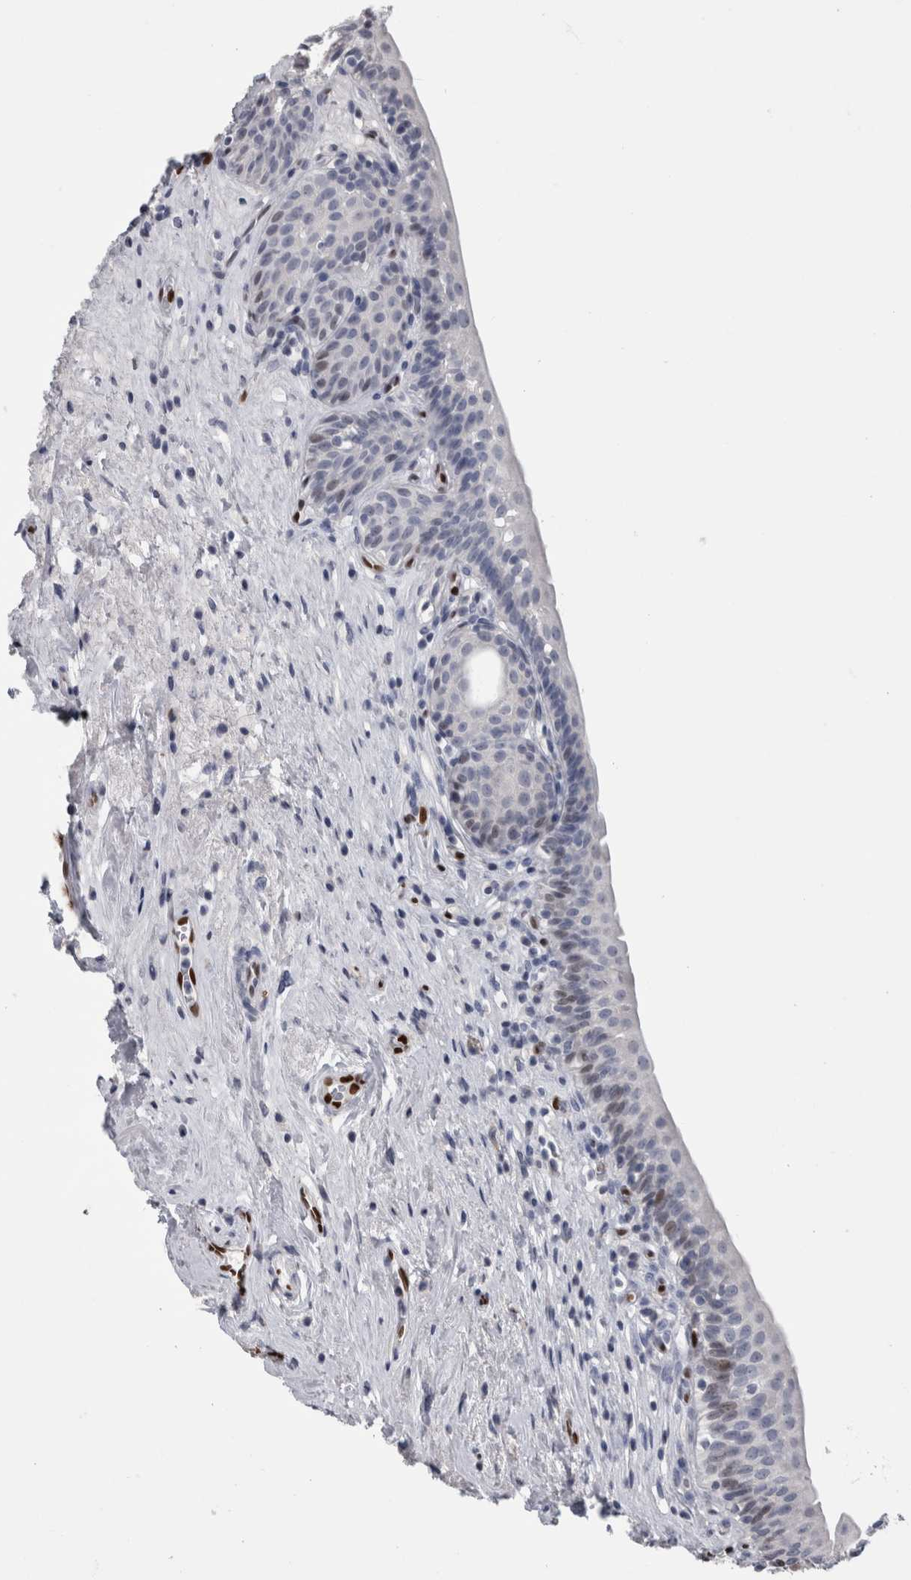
{"staining": {"intensity": "weak", "quantity": "<25%", "location": "nuclear"}, "tissue": "urinary bladder", "cell_type": "Urothelial cells", "image_type": "normal", "snomed": [{"axis": "morphology", "description": "Normal tissue, NOS"}, {"axis": "topography", "description": "Urinary bladder"}], "caption": "IHC histopathology image of benign human urinary bladder stained for a protein (brown), which displays no positivity in urothelial cells. Nuclei are stained in blue.", "gene": "IL33", "patient": {"sex": "male", "age": 83}}